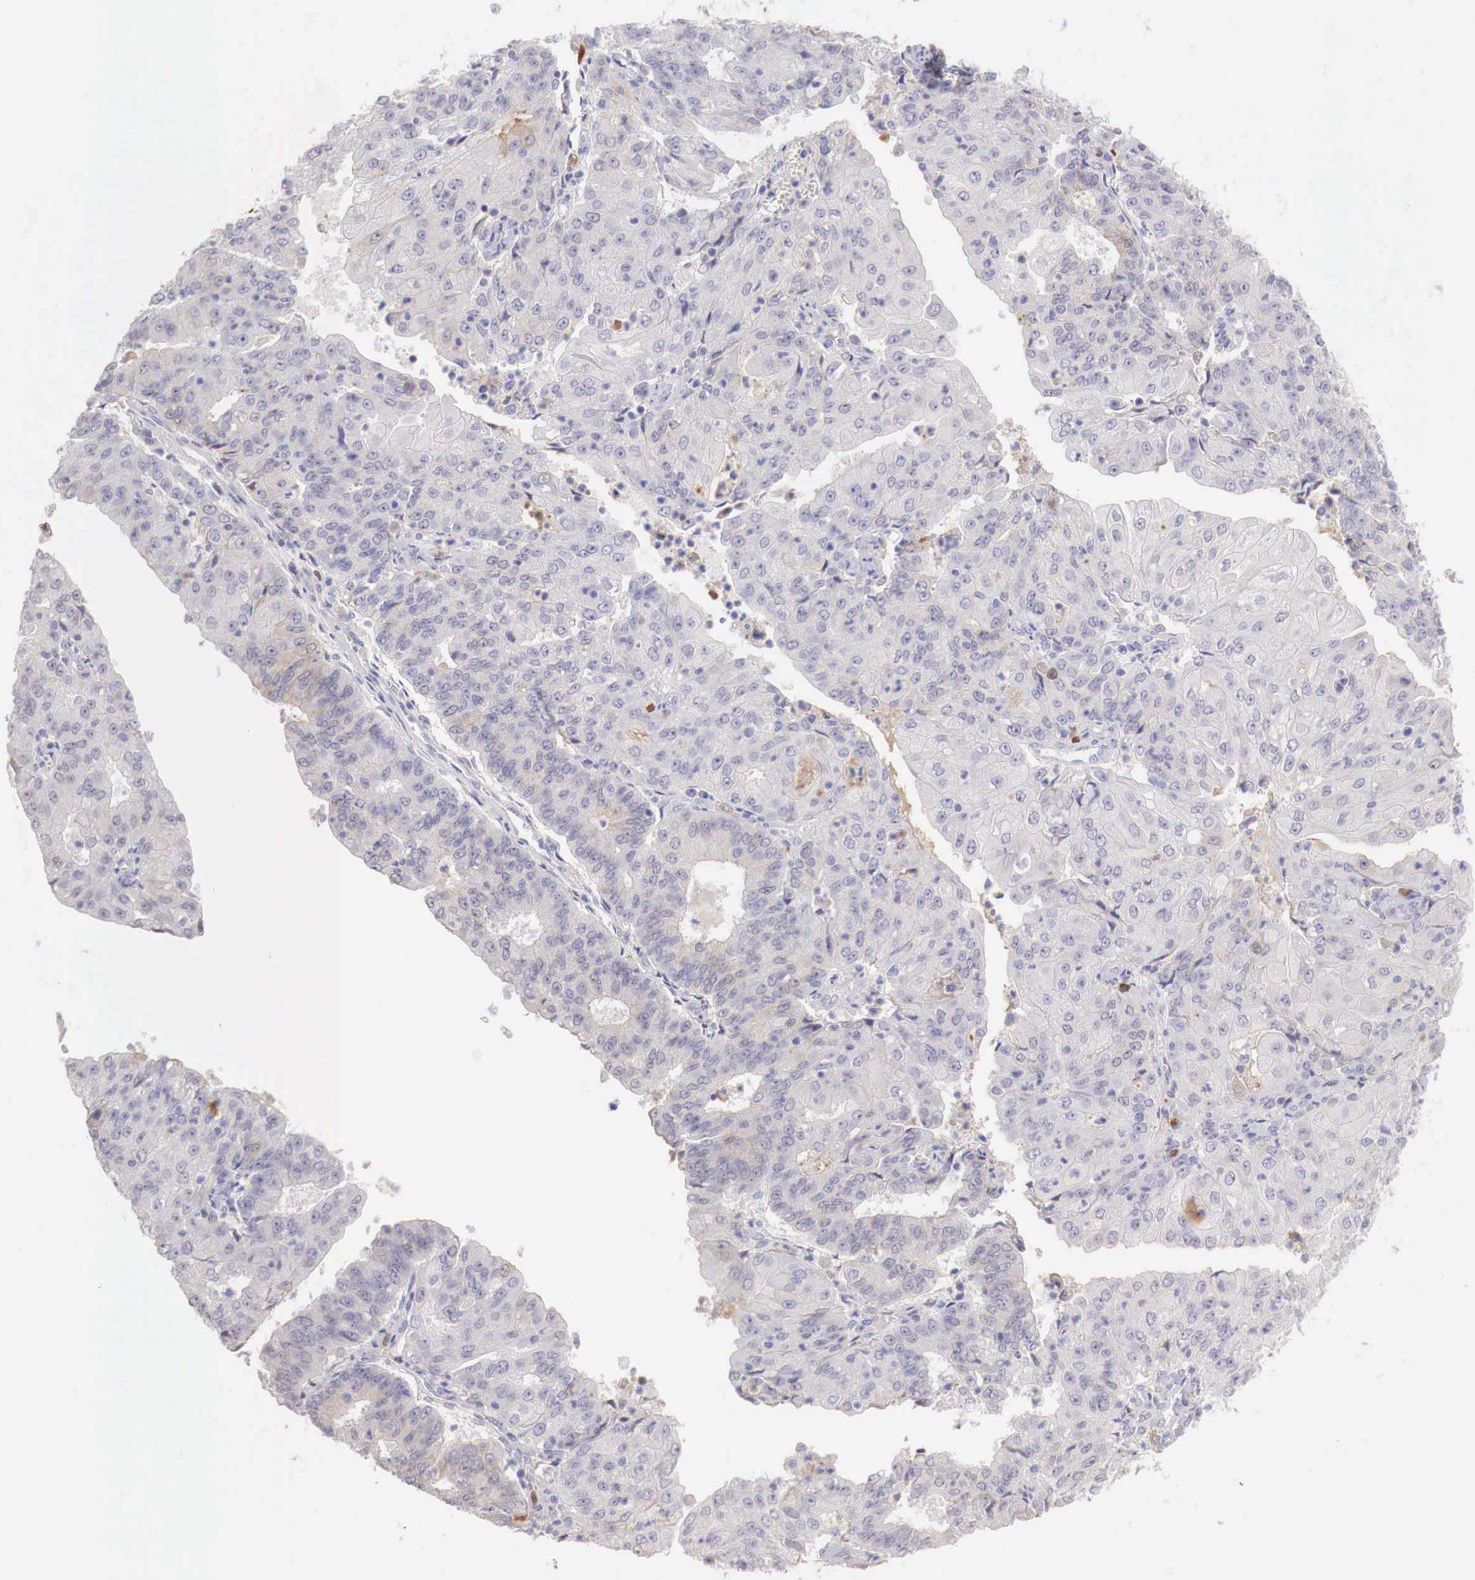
{"staining": {"intensity": "weak", "quantity": "<25%", "location": "cytoplasmic/membranous"}, "tissue": "endometrial cancer", "cell_type": "Tumor cells", "image_type": "cancer", "snomed": [{"axis": "morphology", "description": "Adenocarcinoma, NOS"}, {"axis": "topography", "description": "Endometrium"}], "caption": "The micrograph reveals no staining of tumor cells in endometrial cancer (adenocarcinoma).", "gene": "XPNPEP2", "patient": {"sex": "female", "age": 56}}